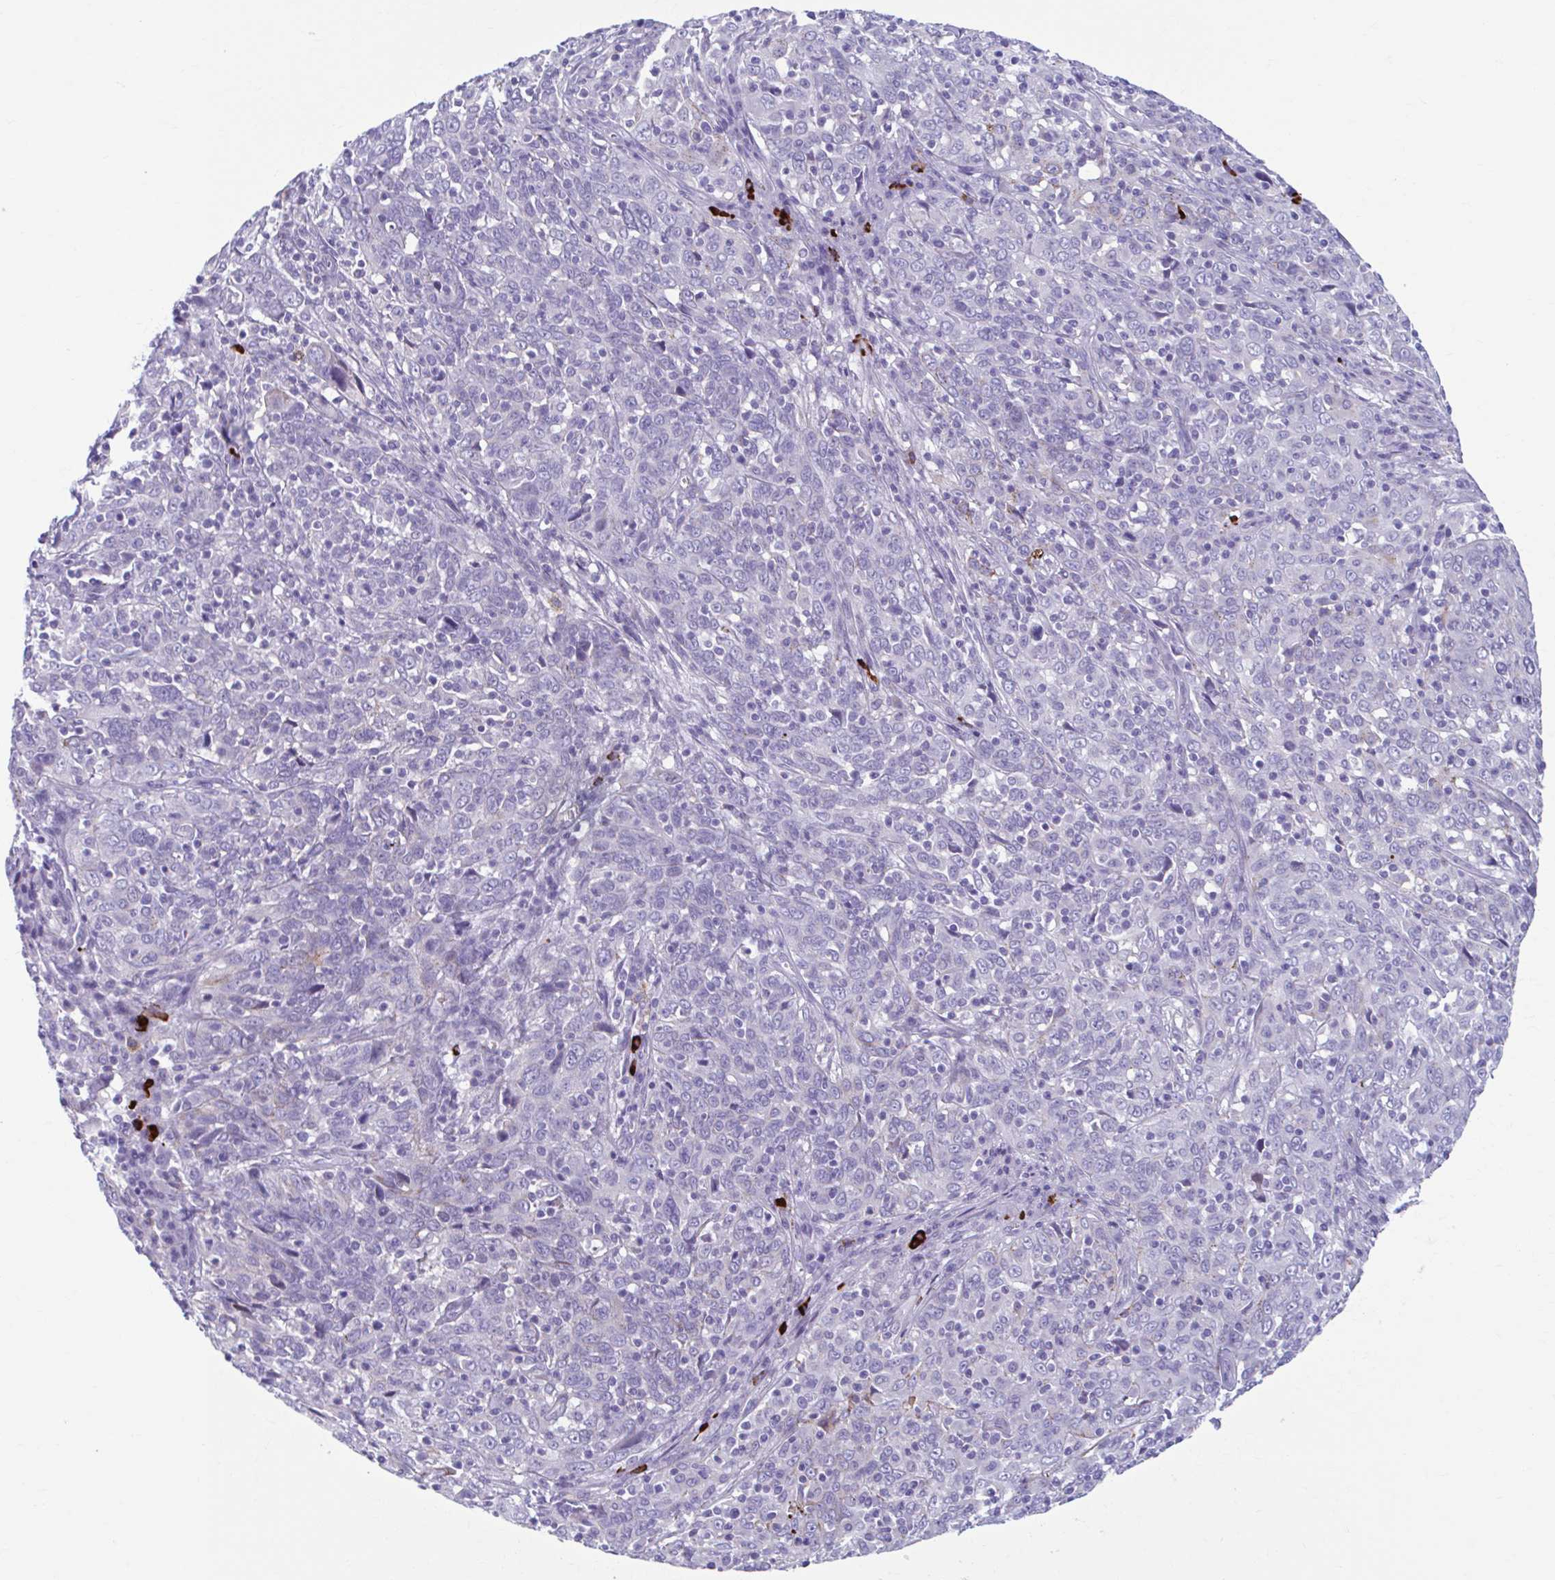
{"staining": {"intensity": "moderate", "quantity": "<25%", "location": "cytoplasmic/membranous"}, "tissue": "cervical cancer", "cell_type": "Tumor cells", "image_type": "cancer", "snomed": [{"axis": "morphology", "description": "Squamous cell carcinoma, NOS"}, {"axis": "topography", "description": "Cervix"}], "caption": "DAB (3,3'-diaminobenzidine) immunohistochemical staining of human cervical cancer (squamous cell carcinoma) displays moderate cytoplasmic/membranous protein staining in approximately <25% of tumor cells.", "gene": "C12orf71", "patient": {"sex": "female", "age": 46}}